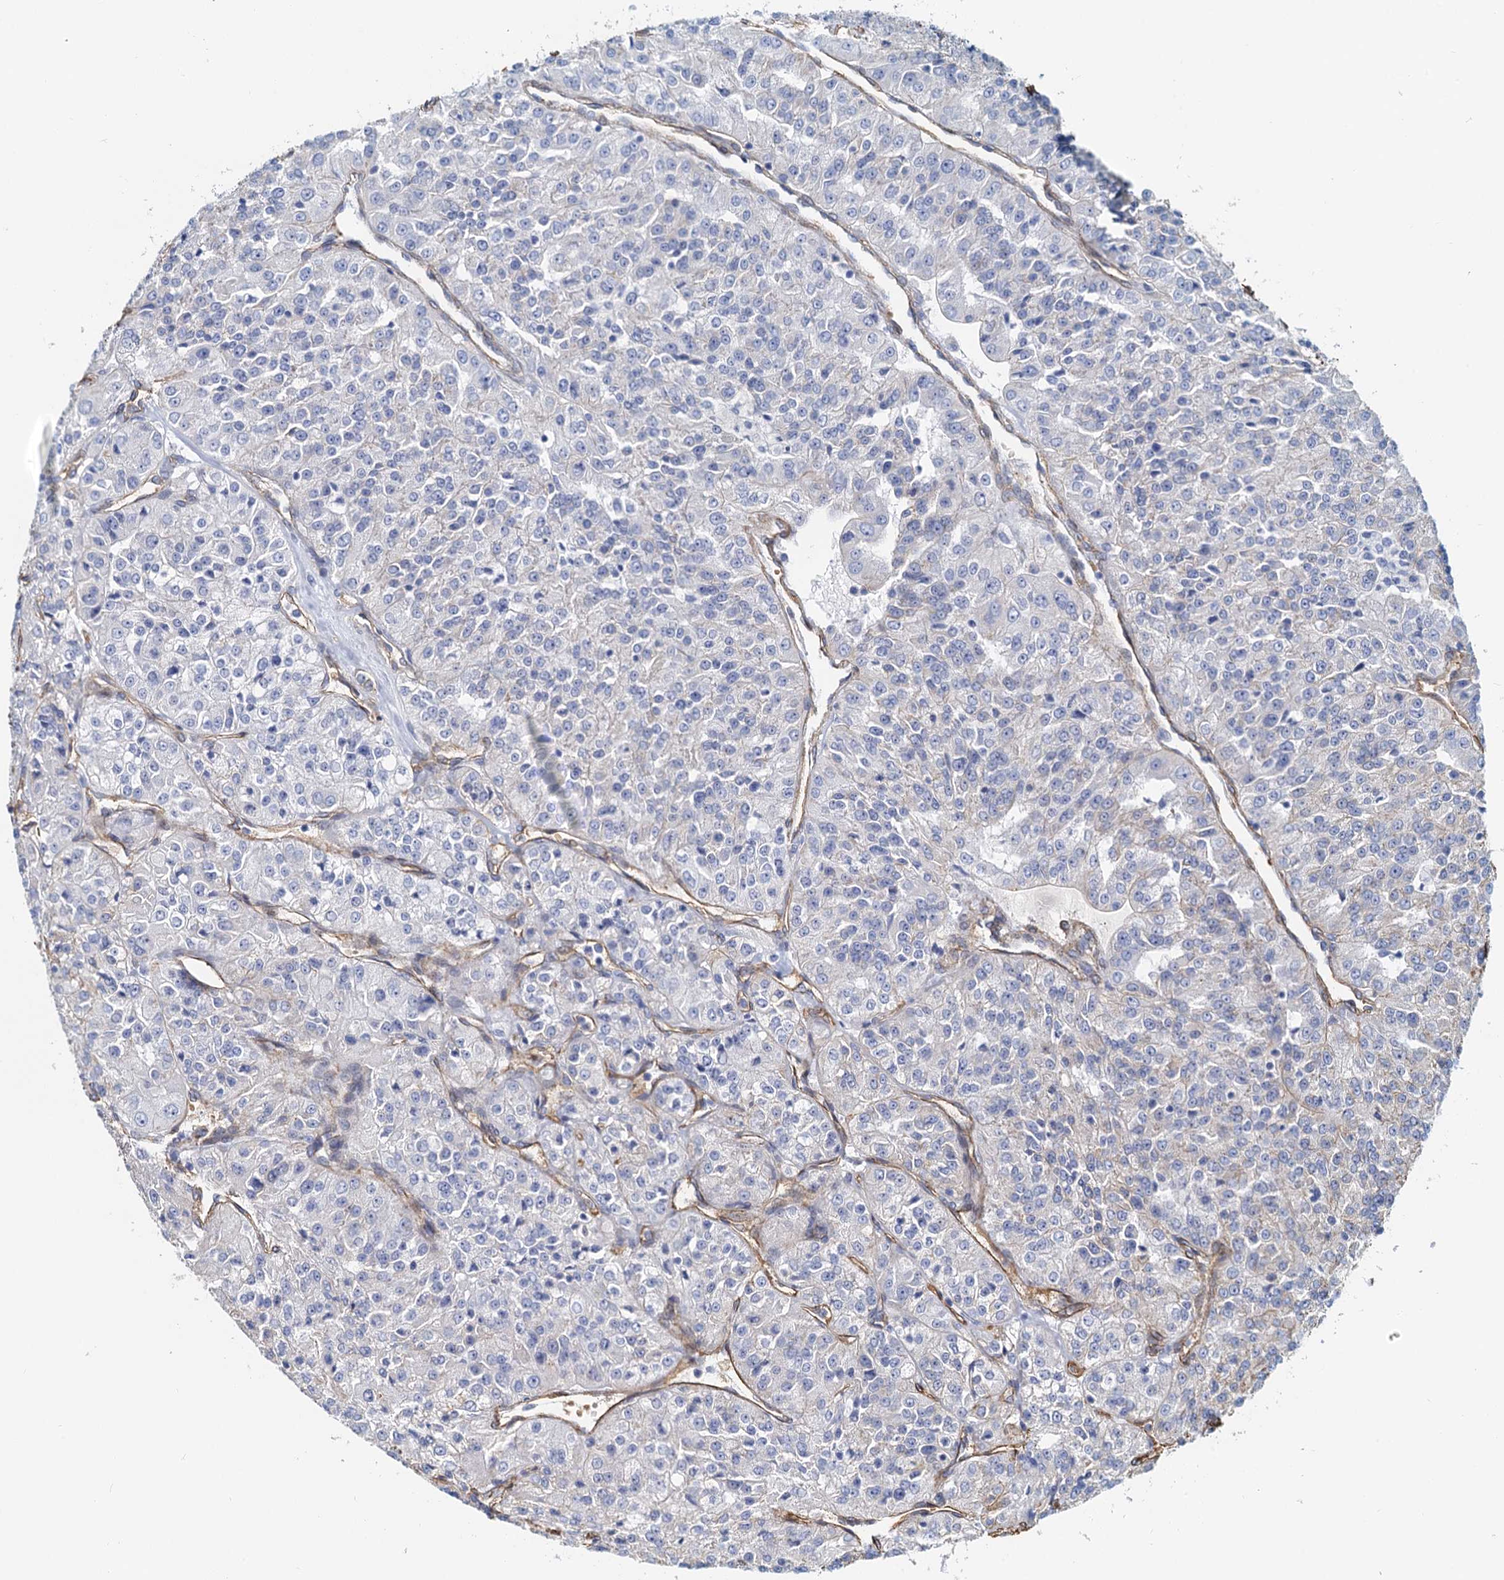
{"staining": {"intensity": "negative", "quantity": "none", "location": "none"}, "tissue": "renal cancer", "cell_type": "Tumor cells", "image_type": "cancer", "snomed": [{"axis": "morphology", "description": "Adenocarcinoma, NOS"}, {"axis": "topography", "description": "Kidney"}], "caption": "Micrograph shows no protein staining in tumor cells of renal adenocarcinoma tissue.", "gene": "DGKG", "patient": {"sex": "female", "age": 63}}